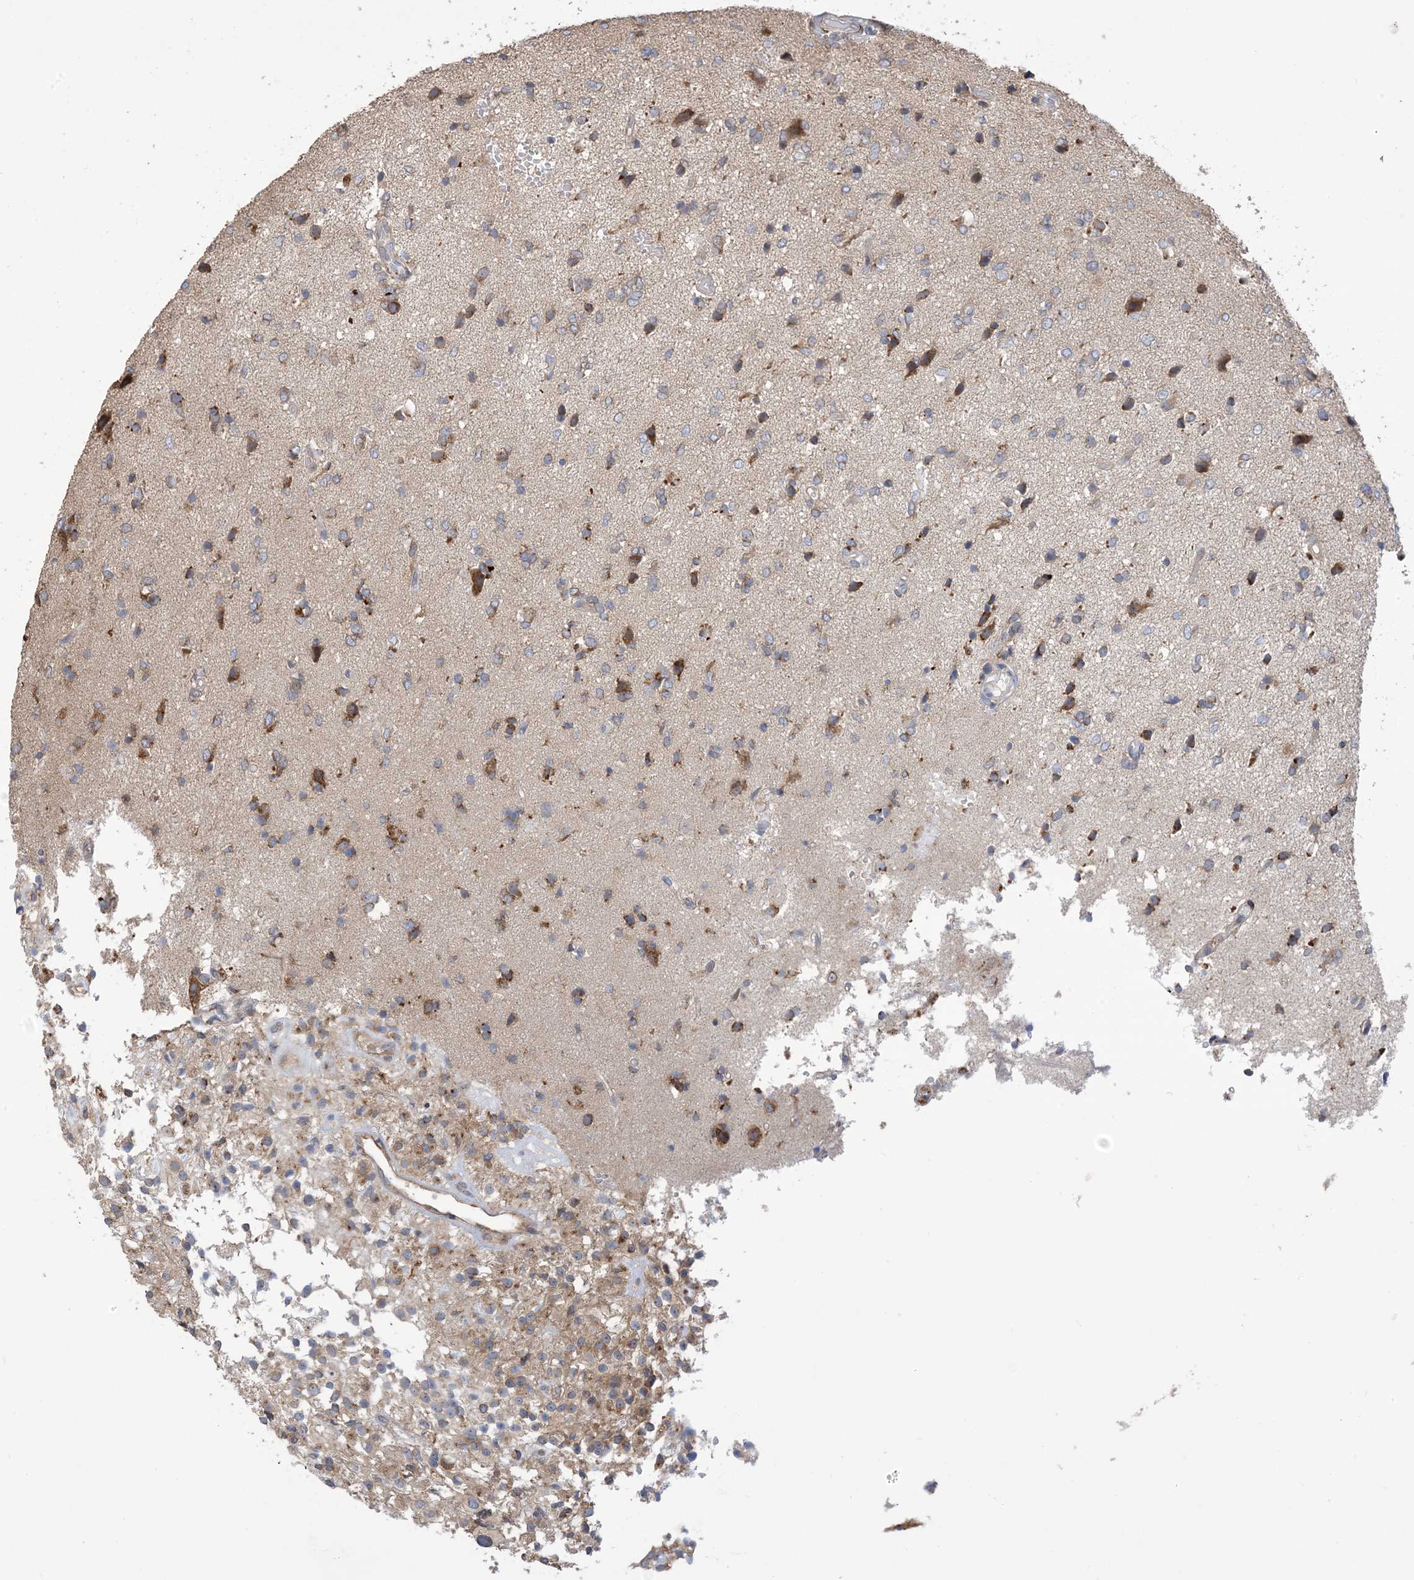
{"staining": {"intensity": "moderate", "quantity": "25%-75%", "location": "cytoplasmic/membranous"}, "tissue": "glioma", "cell_type": "Tumor cells", "image_type": "cancer", "snomed": [{"axis": "morphology", "description": "Glioma, malignant, High grade"}, {"axis": "topography", "description": "Brain"}], "caption": "An image of glioma stained for a protein shows moderate cytoplasmic/membranous brown staining in tumor cells.", "gene": "CLEC16A", "patient": {"sex": "female", "age": 59}}